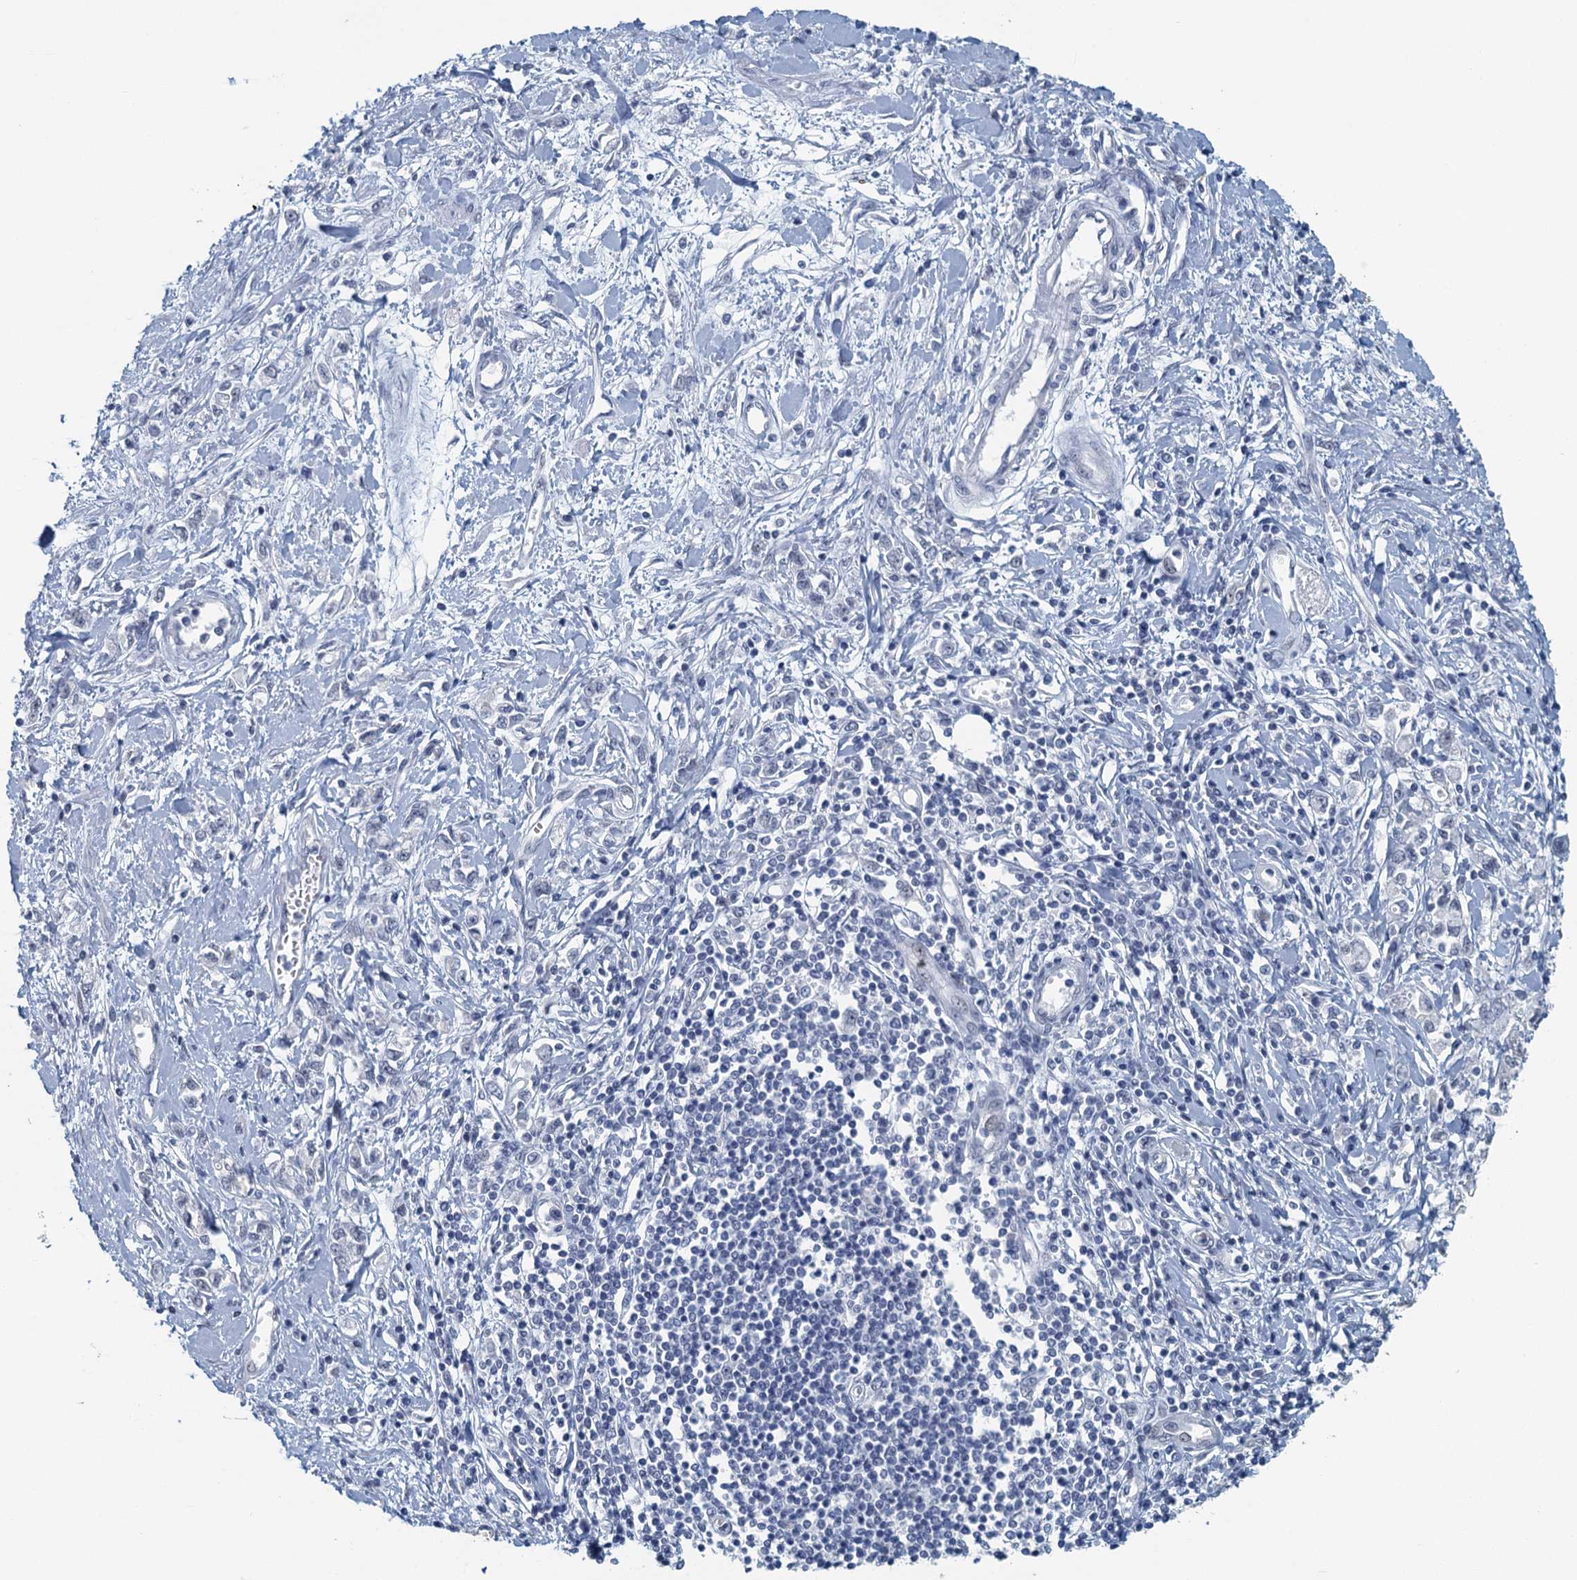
{"staining": {"intensity": "negative", "quantity": "none", "location": "none"}, "tissue": "stomach cancer", "cell_type": "Tumor cells", "image_type": "cancer", "snomed": [{"axis": "morphology", "description": "Adenocarcinoma, NOS"}, {"axis": "topography", "description": "Stomach"}], "caption": "DAB immunohistochemical staining of stomach cancer reveals no significant staining in tumor cells.", "gene": "TTLL9", "patient": {"sex": "female", "age": 76}}